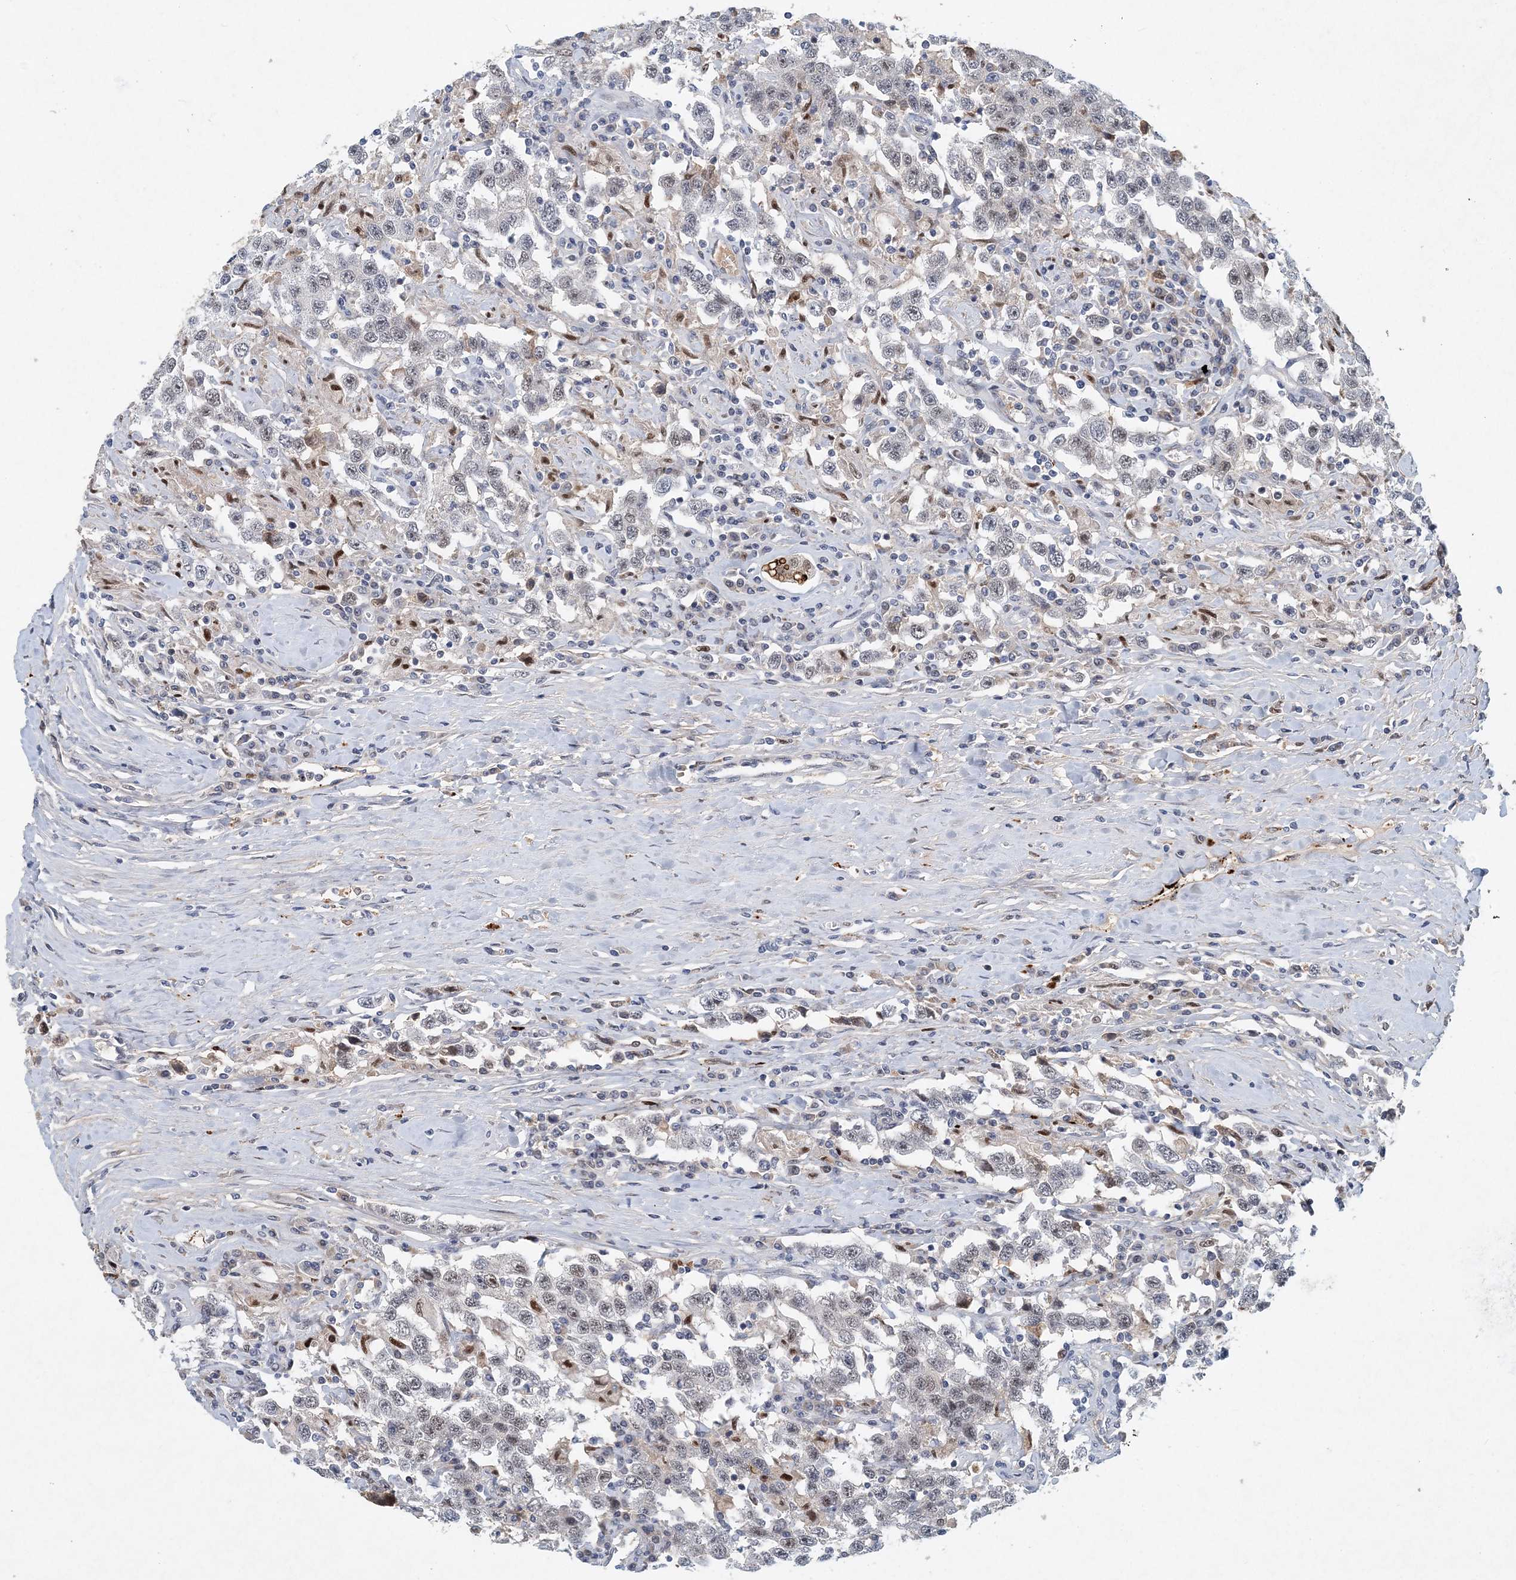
{"staining": {"intensity": "weak", "quantity": "25%-75%", "location": "nuclear"}, "tissue": "testis cancer", "cell_type": "Tumor cells", "image_type": "cancer", "snomed": [{"axis": "morphology", "description": "Seminoma, NOS"}, {"axis": "topography", "description": "Testis"}], "caption": "Tumor cells show low levels of weak nuclear expression in about 25%-75% of cells in testis cancer.", "gene": "KPNA4", "patient": {"sex": "male", "age": 41}}